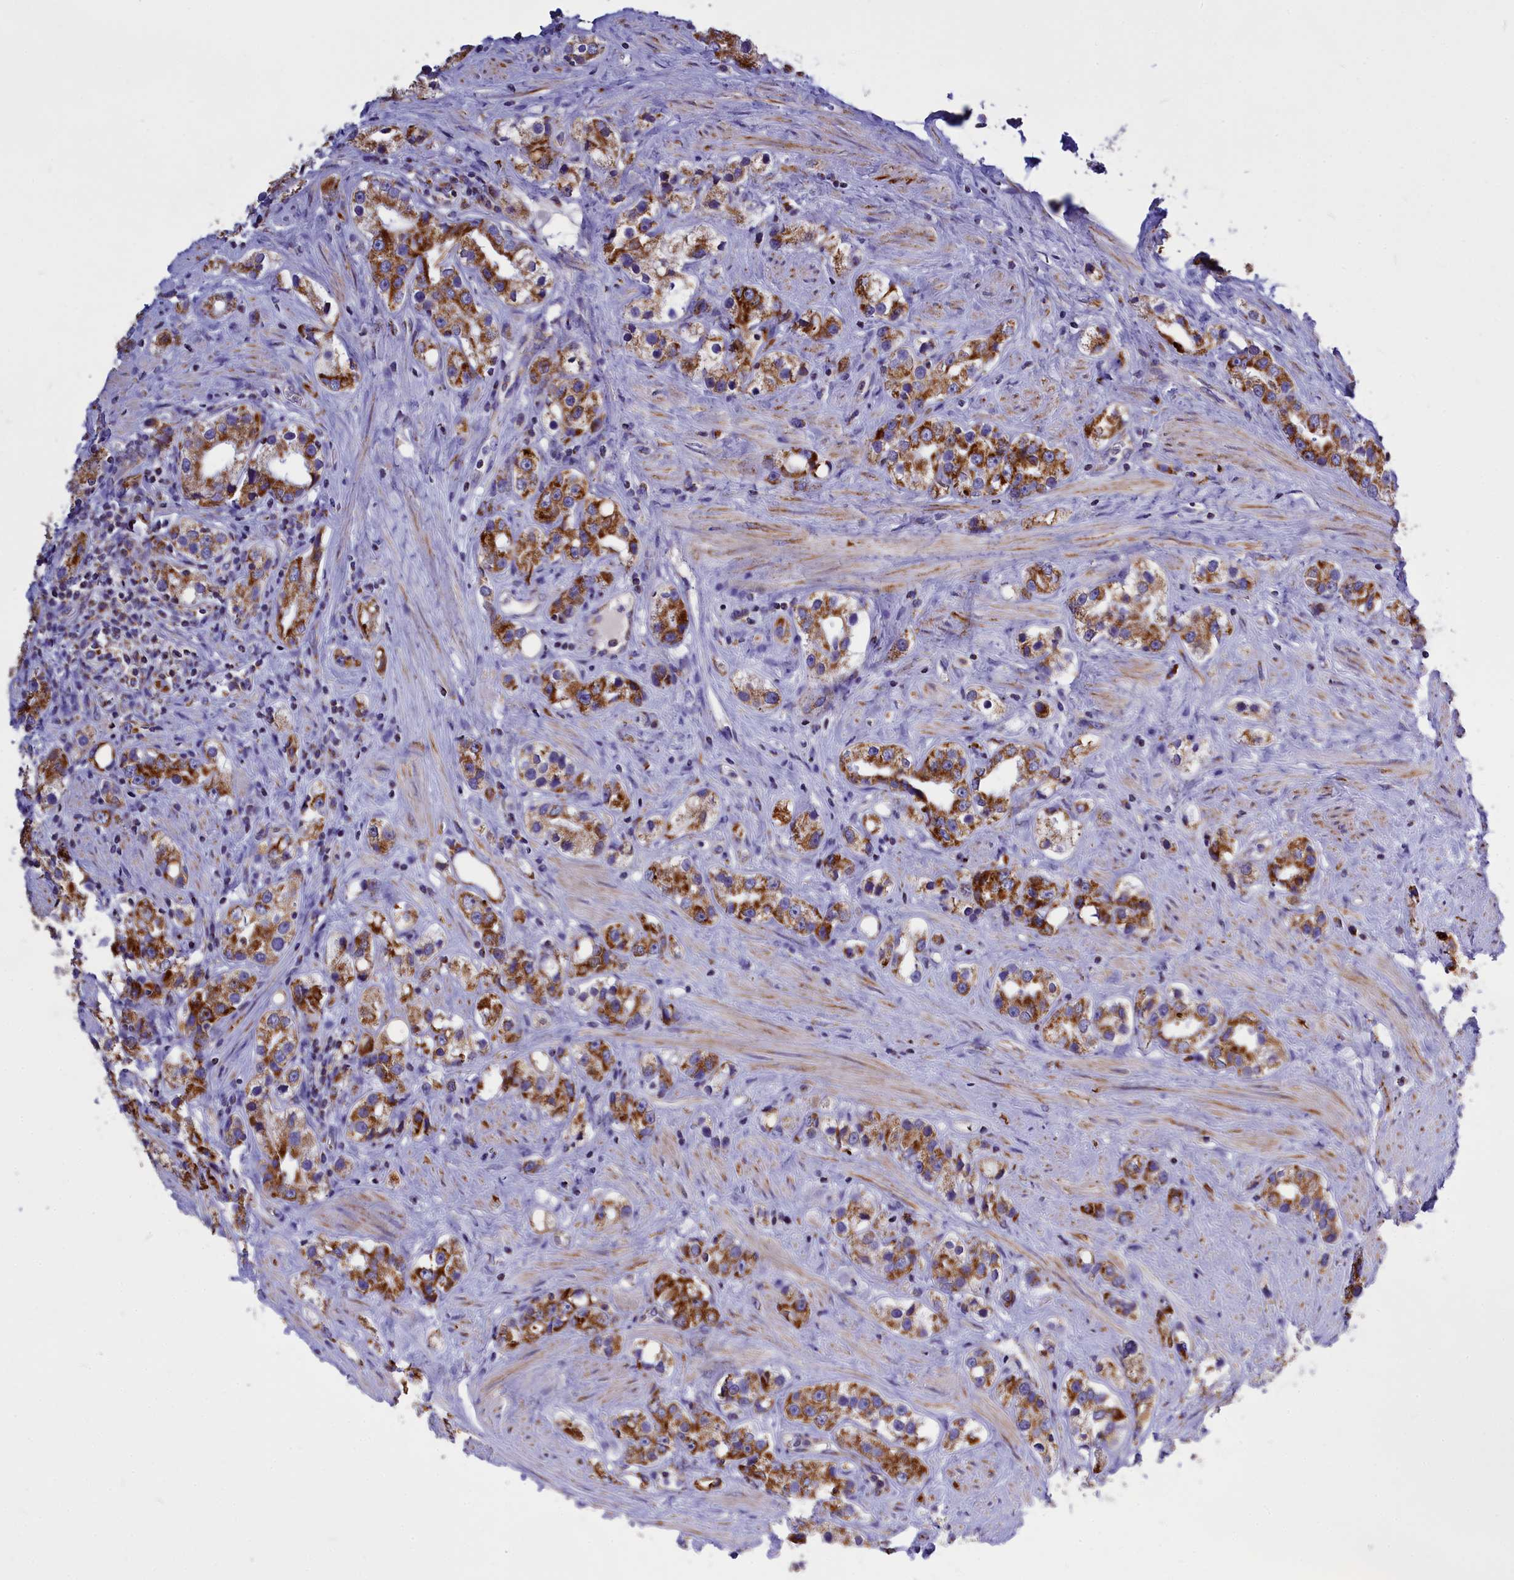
{"staining": {"intensity": "strong", "quantity": ">75%", "location": "cytoplasmic/membranous"}, "tissue": "prostate cancer", "cell_type": "Tumor cells", "image_type": "cancer", "snomed": [{"axis": "morphology", "description": "Adenocarcinoma, NOS"}, {"axis": "topography", "description": "Prostate"}], "caption": "Protein expression analysis of human adenocarcinoma (prostate) reveals strong cytoplasmic/membranous expression in about >75% of tumor cells. (DAB = brown stain, brightfield microscopy at high magnification).", "gene": "VDAC2", "patient": {"sex": "male", "age": 79}}